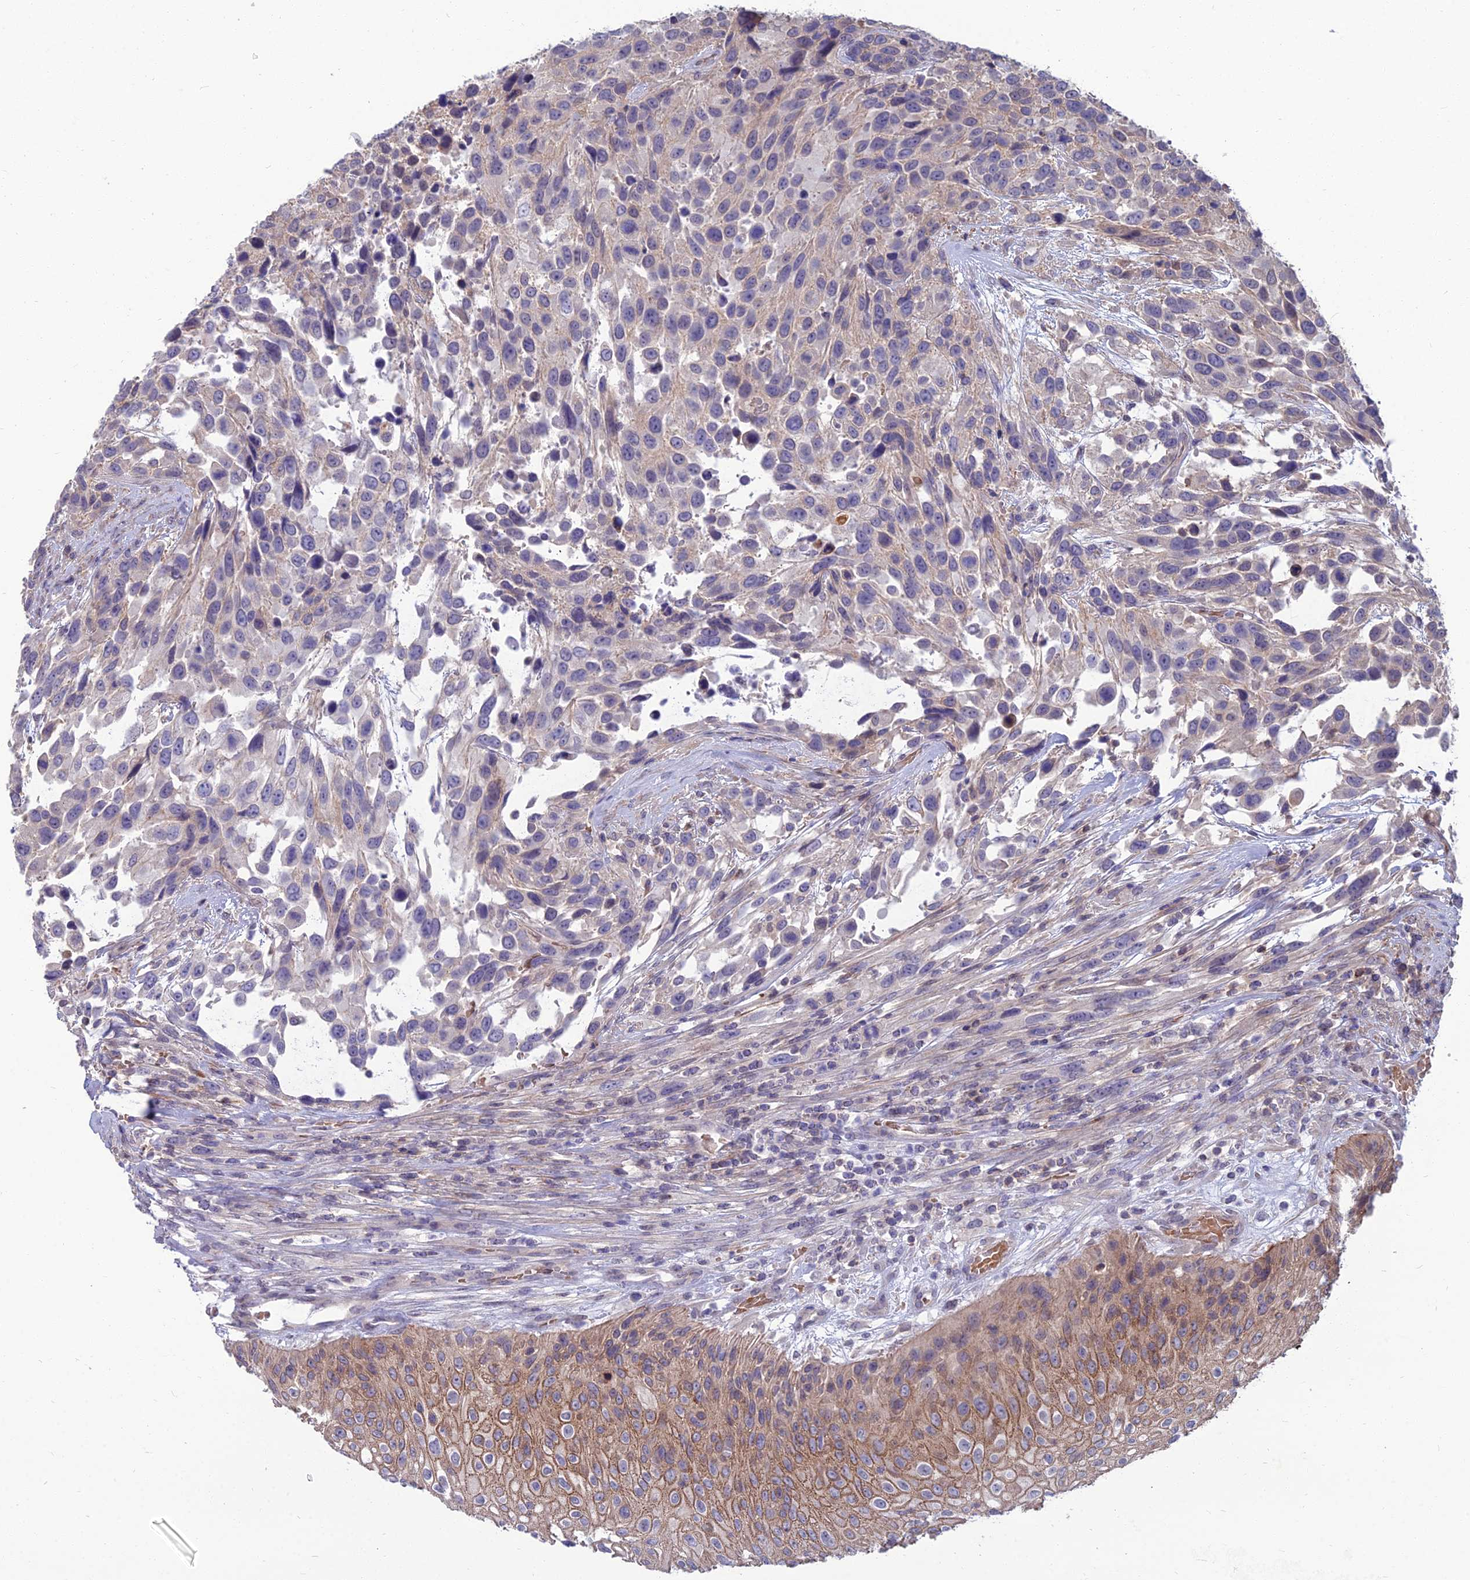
{"staining": {"intensity": "negative", "quantity": "none", "location": "none"}, "tissue": "urothelial cancer", "cell_type": "Tumor cells", "image_type": "cancer", "snomed": [{"axis": "morphology", "description": "Urothelial carcinoma, High grade"}, {"axis": "topography", "description": "Urinary bladder"}], "caption": "Human urothelial carcinoma (high-grade) stained for a protein using immunohistochemistry shows no expression in tumor cells.", "gene": "OPA3", "patient": {"sex": "female", "age": 70}}